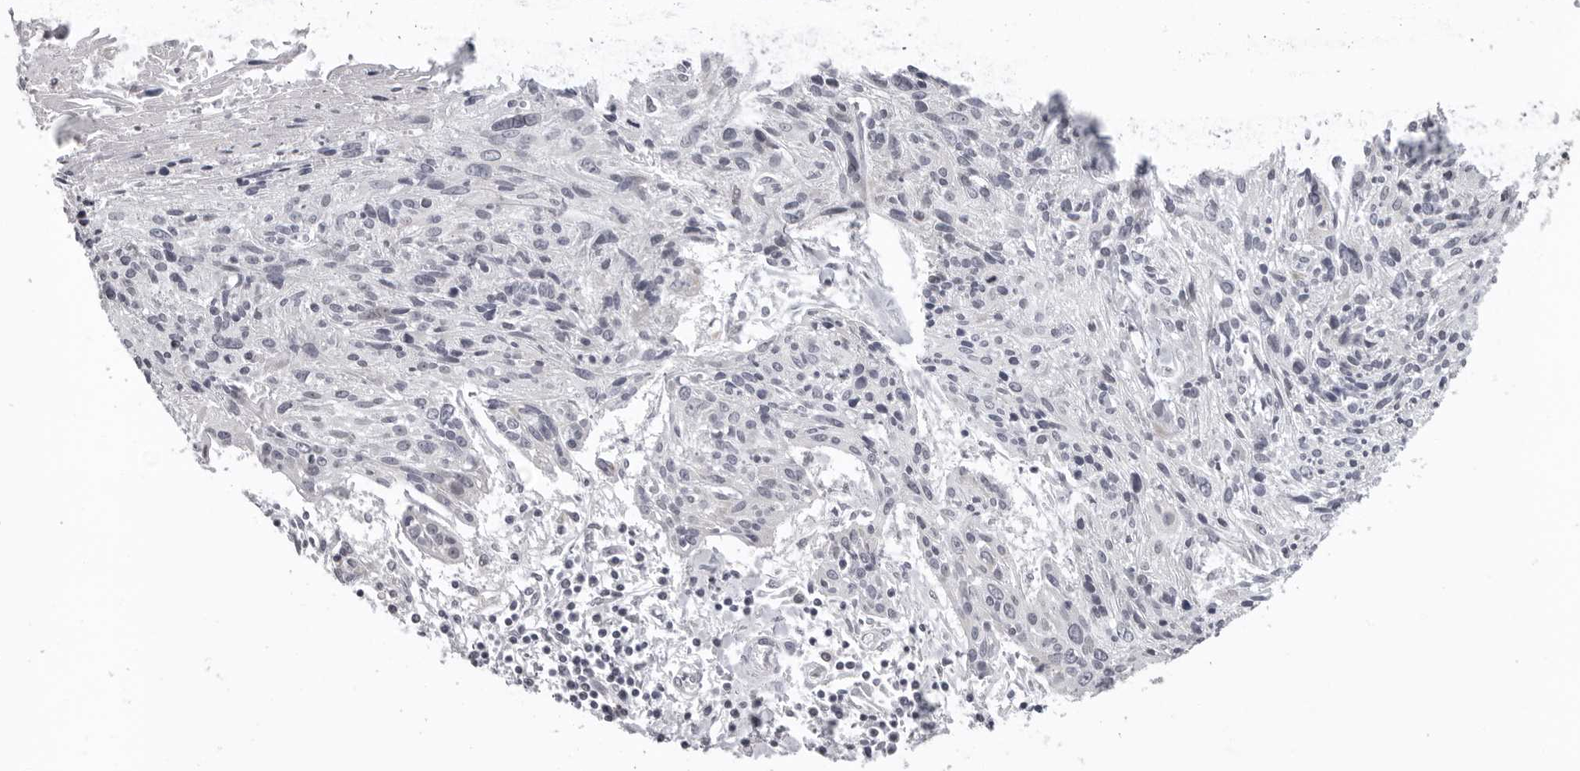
{"staining": {"intensity": "negative", "quantity": "none", "location": "none"}, "tissue": "cervical cancer", "cell_type": "Tumor cells", "image_type": "cancer", "snomed": [{"axis": "morphology", "description": "Squamous cell carcinoma, NOS"}, {"axis": "topography", "description": "Cervix"}], "caption": "IHC of human cervical cancer (squamous cell carcinoma) demonstrates no positivity in tumor cells. (DAB (3,3'-diaminobenzidine) immunohistochemistry visualized using brightfield microscopy, high magnification).", "gene": "MRPS15", "patient": {"sex": "female", "age": 51}}